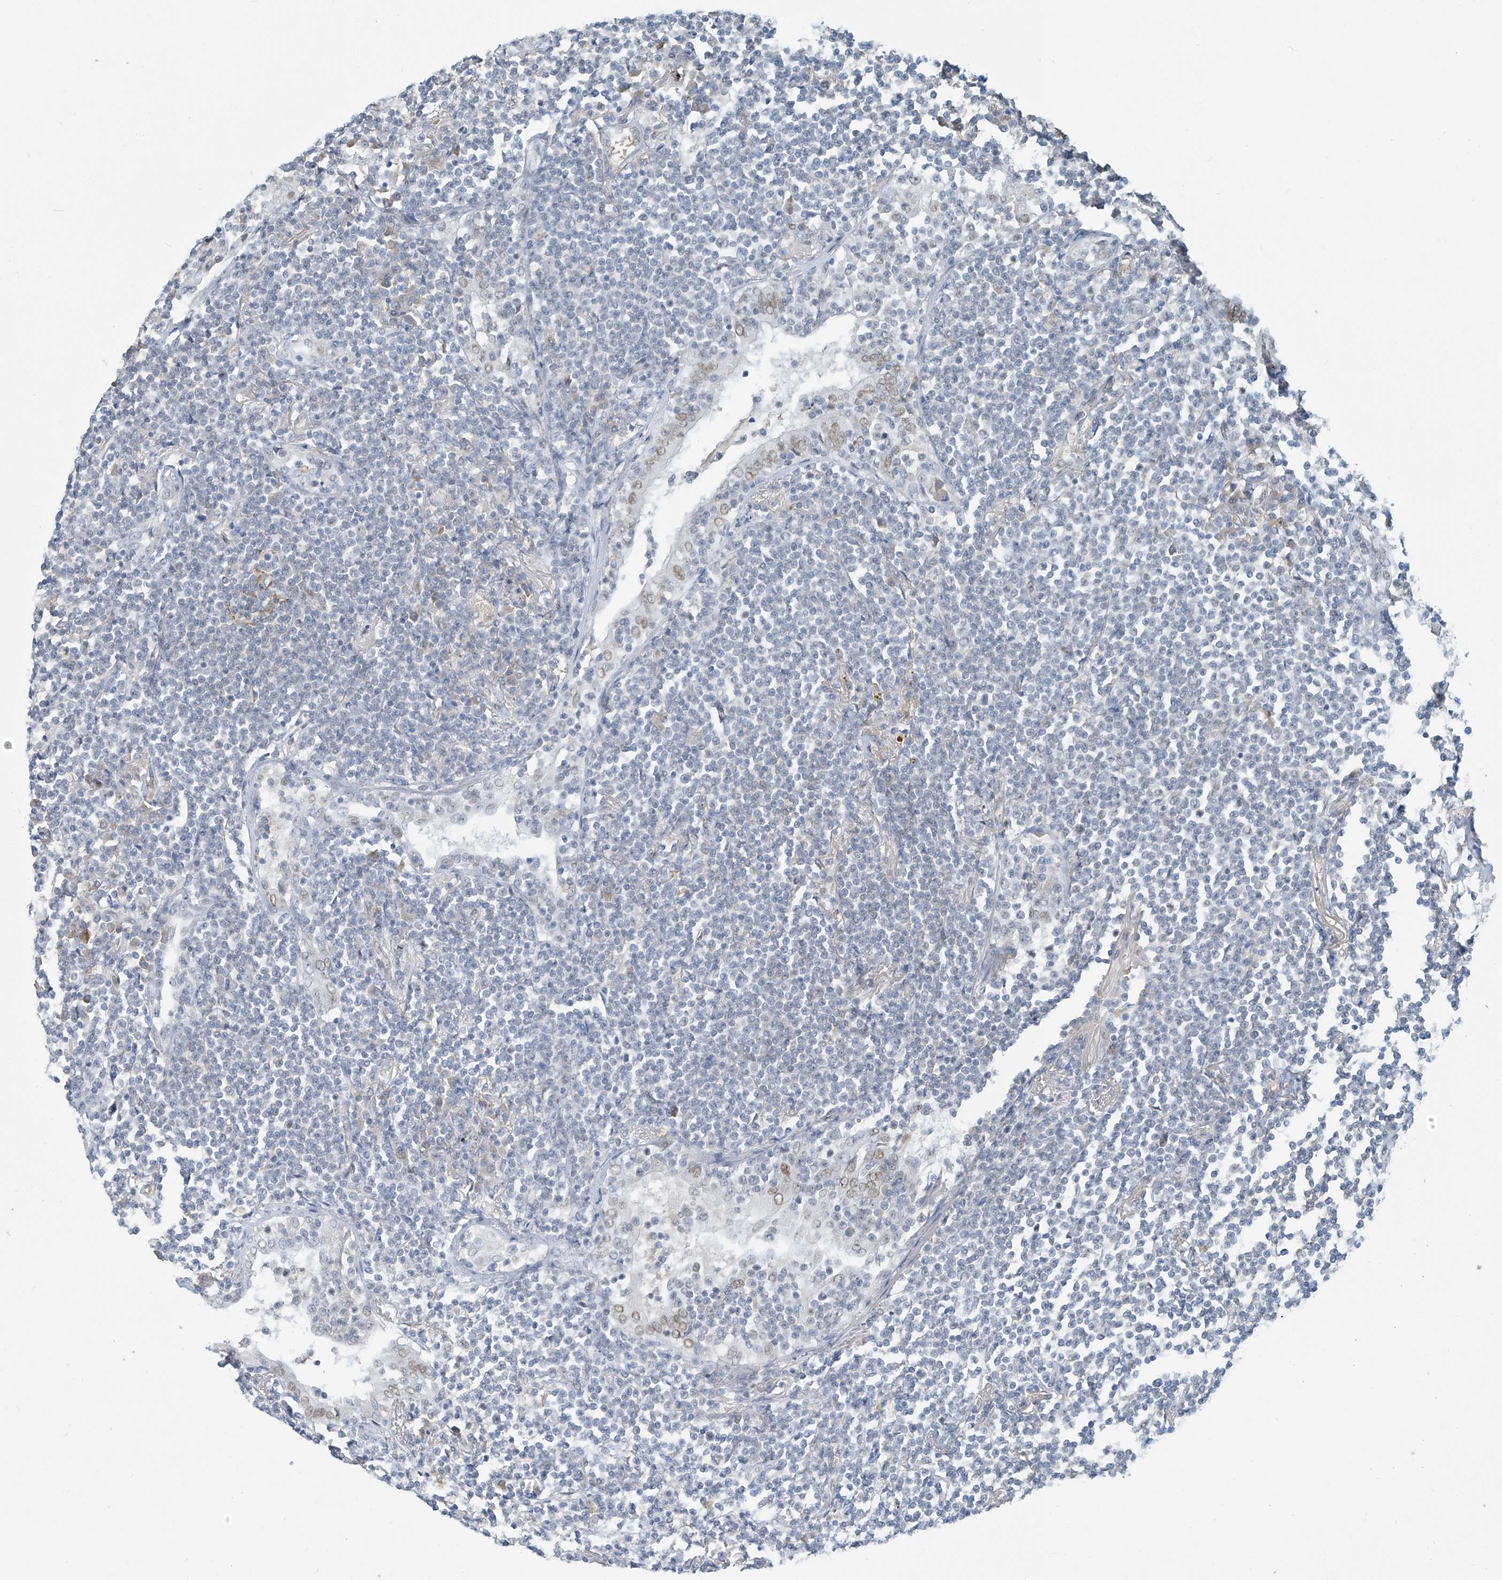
{"staining": {"intensity": "negative", "quantity": "none", "location": "none"}, "tissue": "lymphoma", "cell_type": "Tumor cells", "image_type": "cancer", "snomed": [{"axis": "morphology", "description": "Malignant lymphoma, non-Hodgkin's type, Low grade"}, {"axis": "topography", "description": "Lung"}], "caption": "A micrograph of human lymphoma is negative for staining in tumor cells.", "gene": "MCM9", "patient": {"sex": "female", "age": 71}}